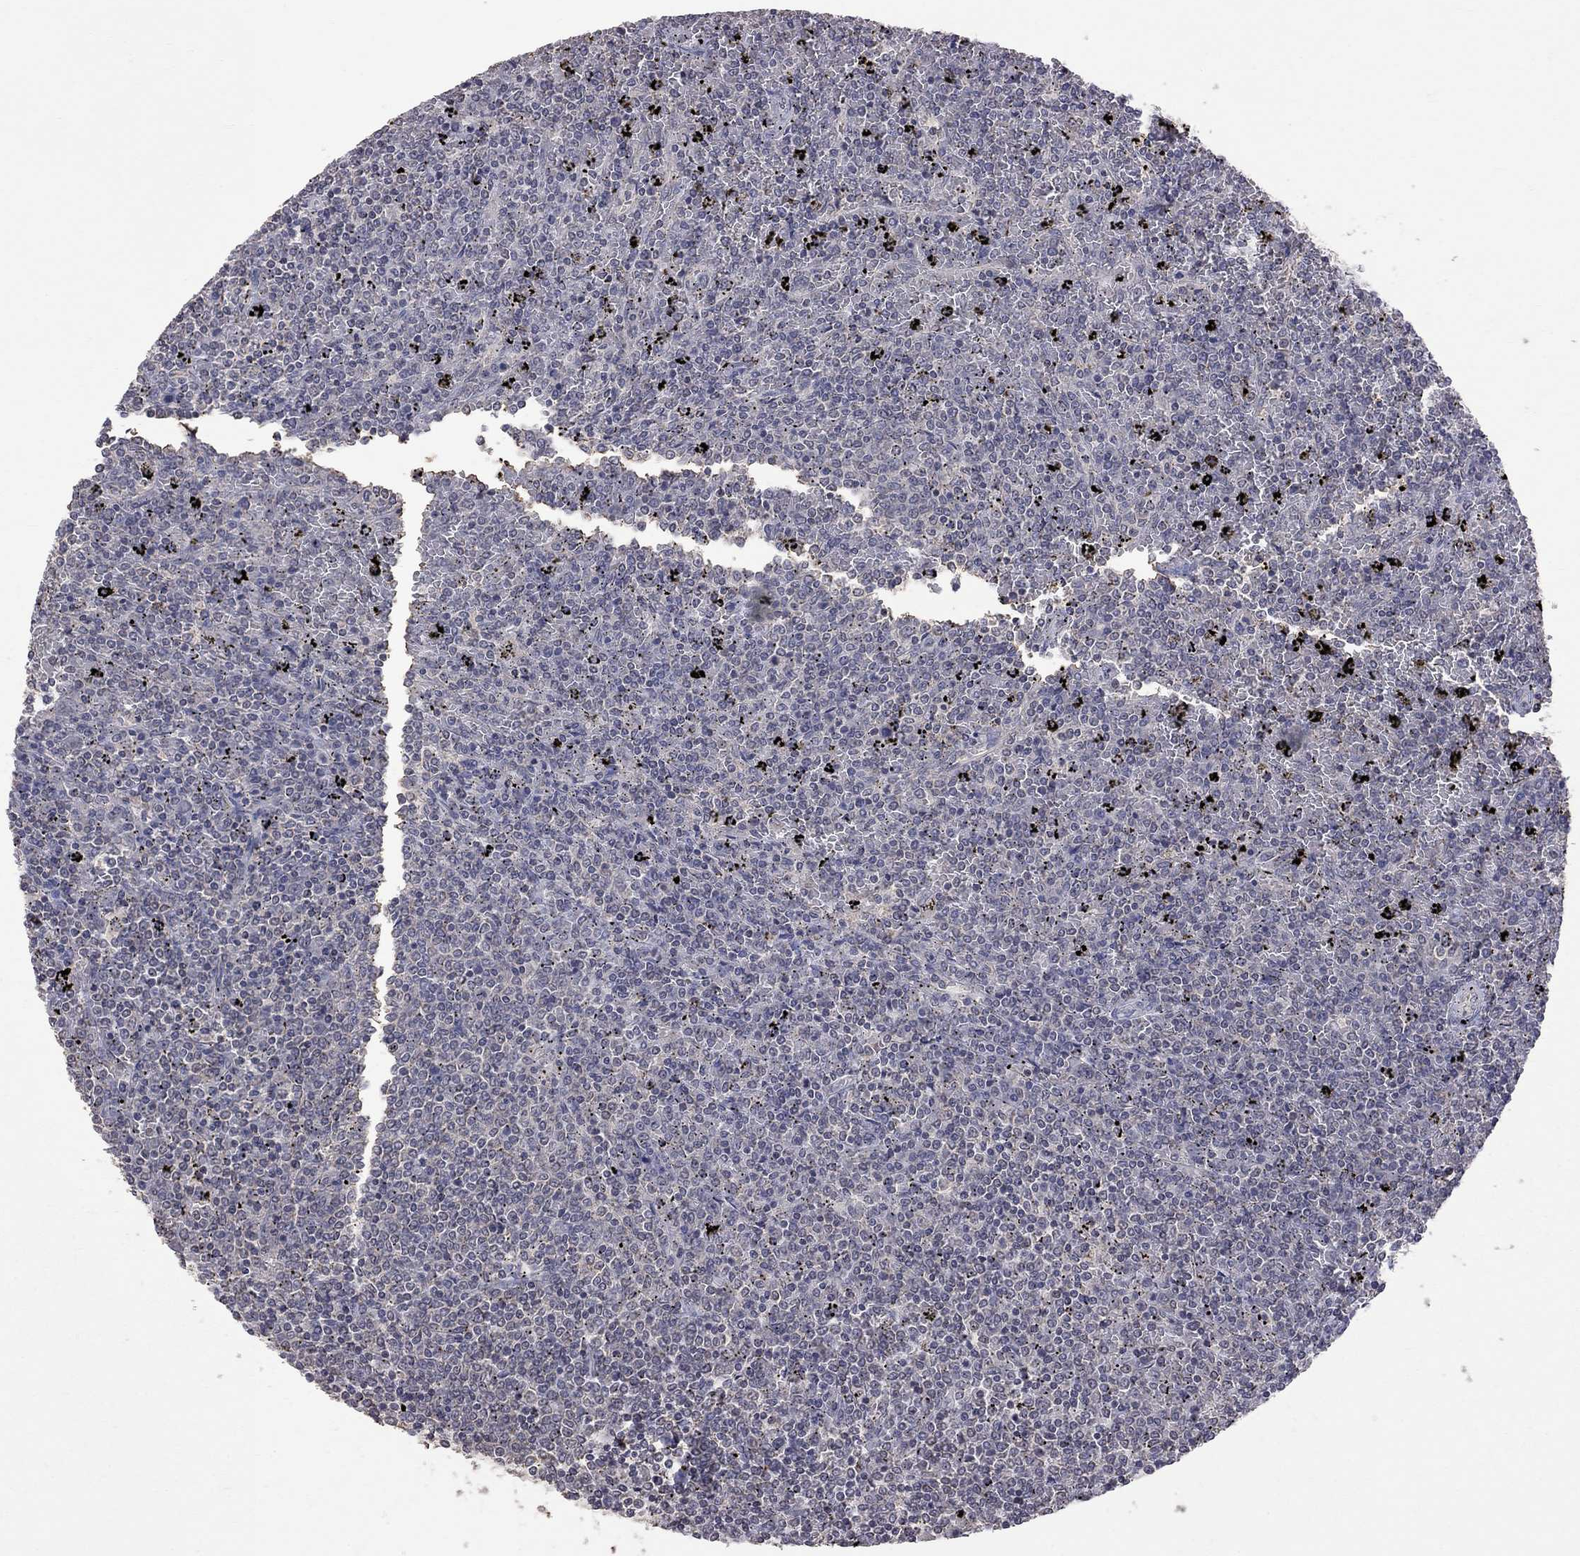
{"staining": {"intensity": "negative", "quantity": "none", "location": "none"}, "tissue": "lymphoma", "cell_type": "Tumor cells", "image_type": "cancer", "snomed": [{"axis": "morphology", "description": "Malignant lymphoma, non-Hodgkin's type, Low grade"}, {"axis": "topography", "description": "Spleen"}], "caption": "High power microscopy photomicrograph of an IHC photomicrograph of malignant lymphoma, non-Hodgkin's type (low-grade), revealing no significant positivity in tumor cells.", "gene": "HTR6", "patient": {"sex": "female", "age": 77}}